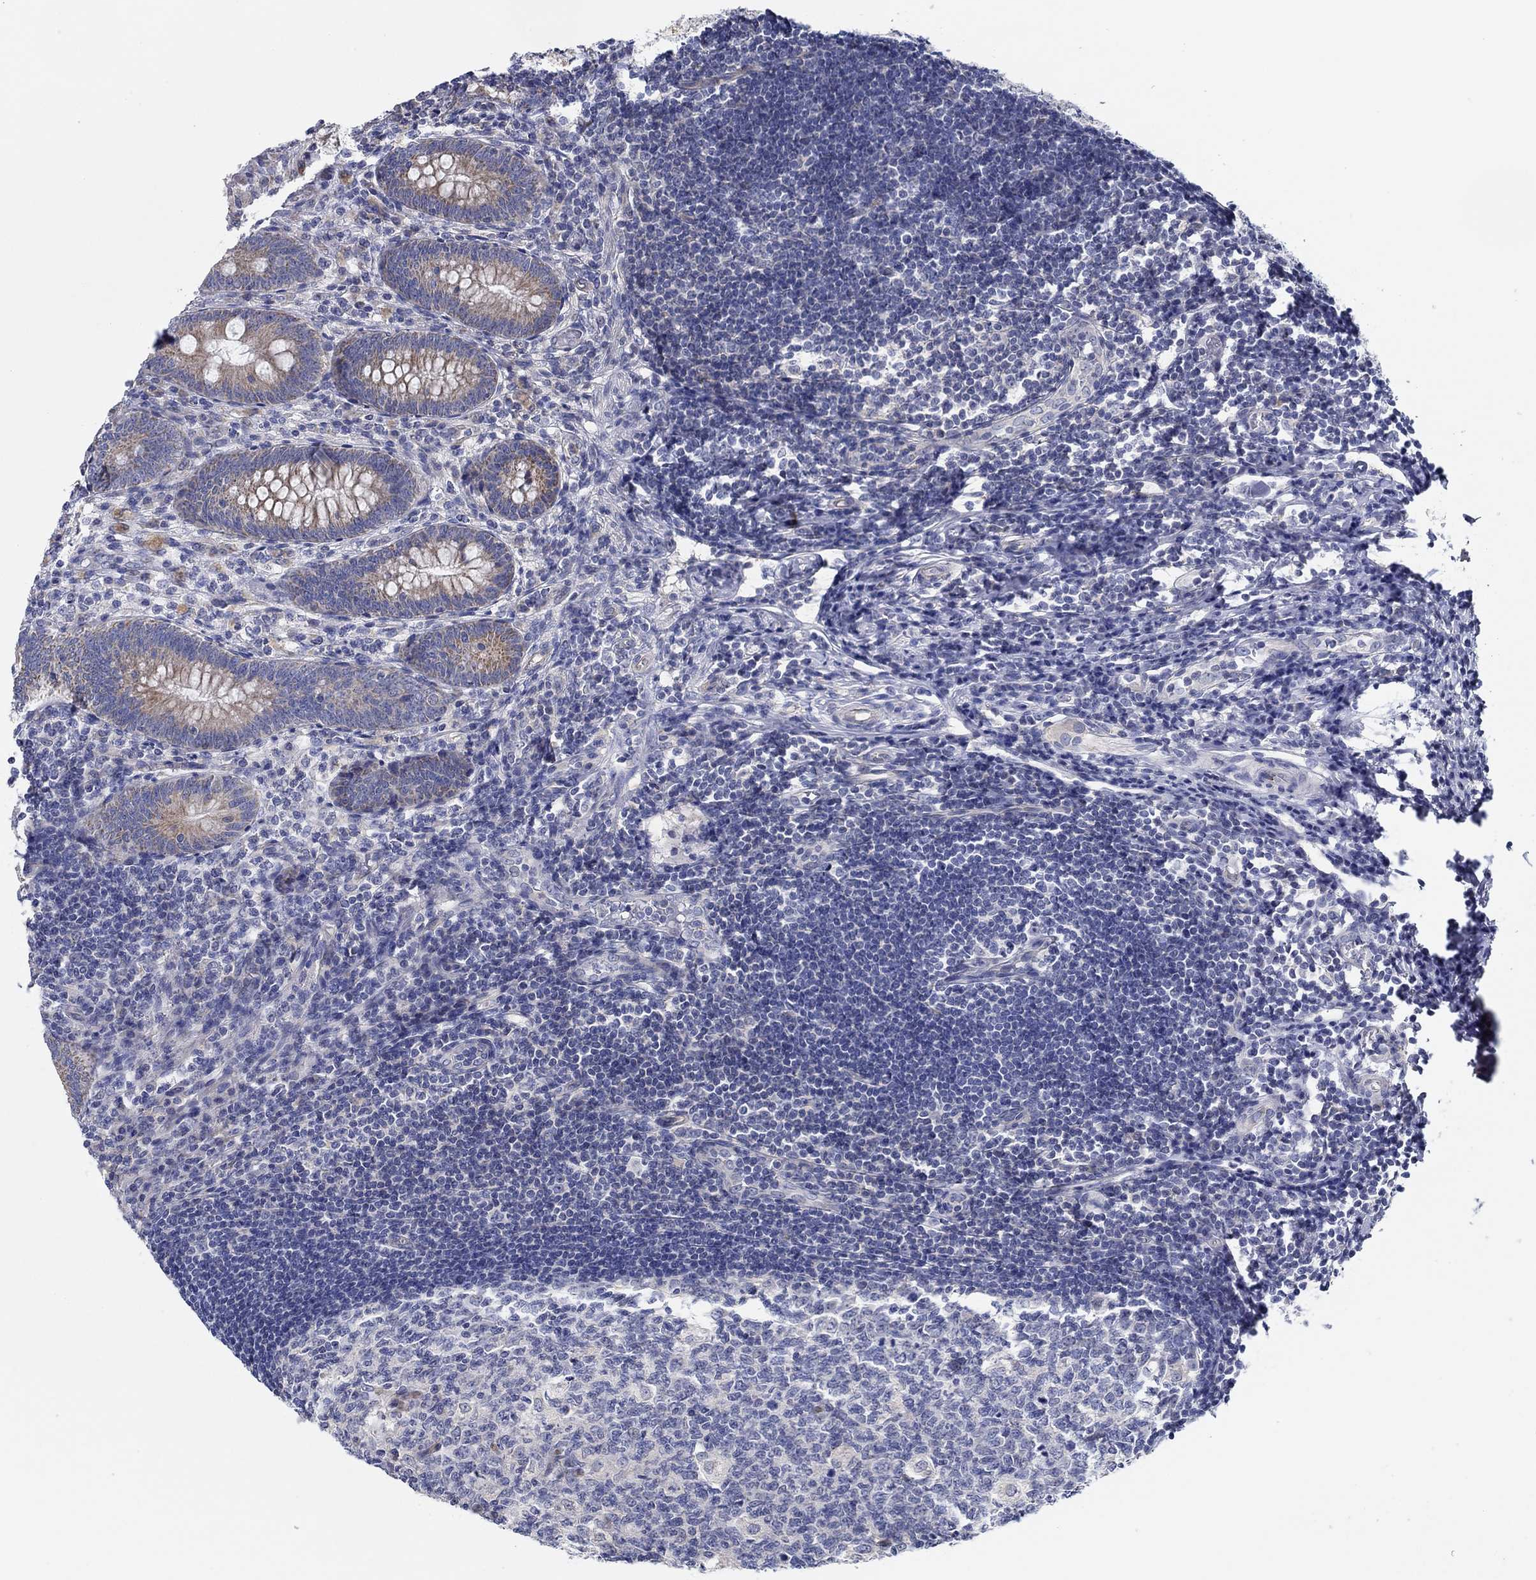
{"staining": {"intensity": "moderate", "quantity": "<25%", "location": "cytoplasmic/membranous"}, "tissue": "appendix", "cell_type": "Glandular cells", "image_type": "normal", "snomed": [{"axis": "morphology", "description": "Normal tissue, NOS"}, {"axis": "morphology", "description": "Inflammation, NOS"}, {"axis": "topography", "description": "Appendix"}], "caption": "Appendix stained with DAB IHC displays low levels of moderate cytoplasmic/membranous staining in about <25% of glandular cells. The staining was performed using DAB (3,3'-diaminobenzidine), with brown indicating positive protein expression. Nuclei are stained blue with hematoxylin.", "gene": "CFAP61", "patient": {"sex": "male", "age": 16}}